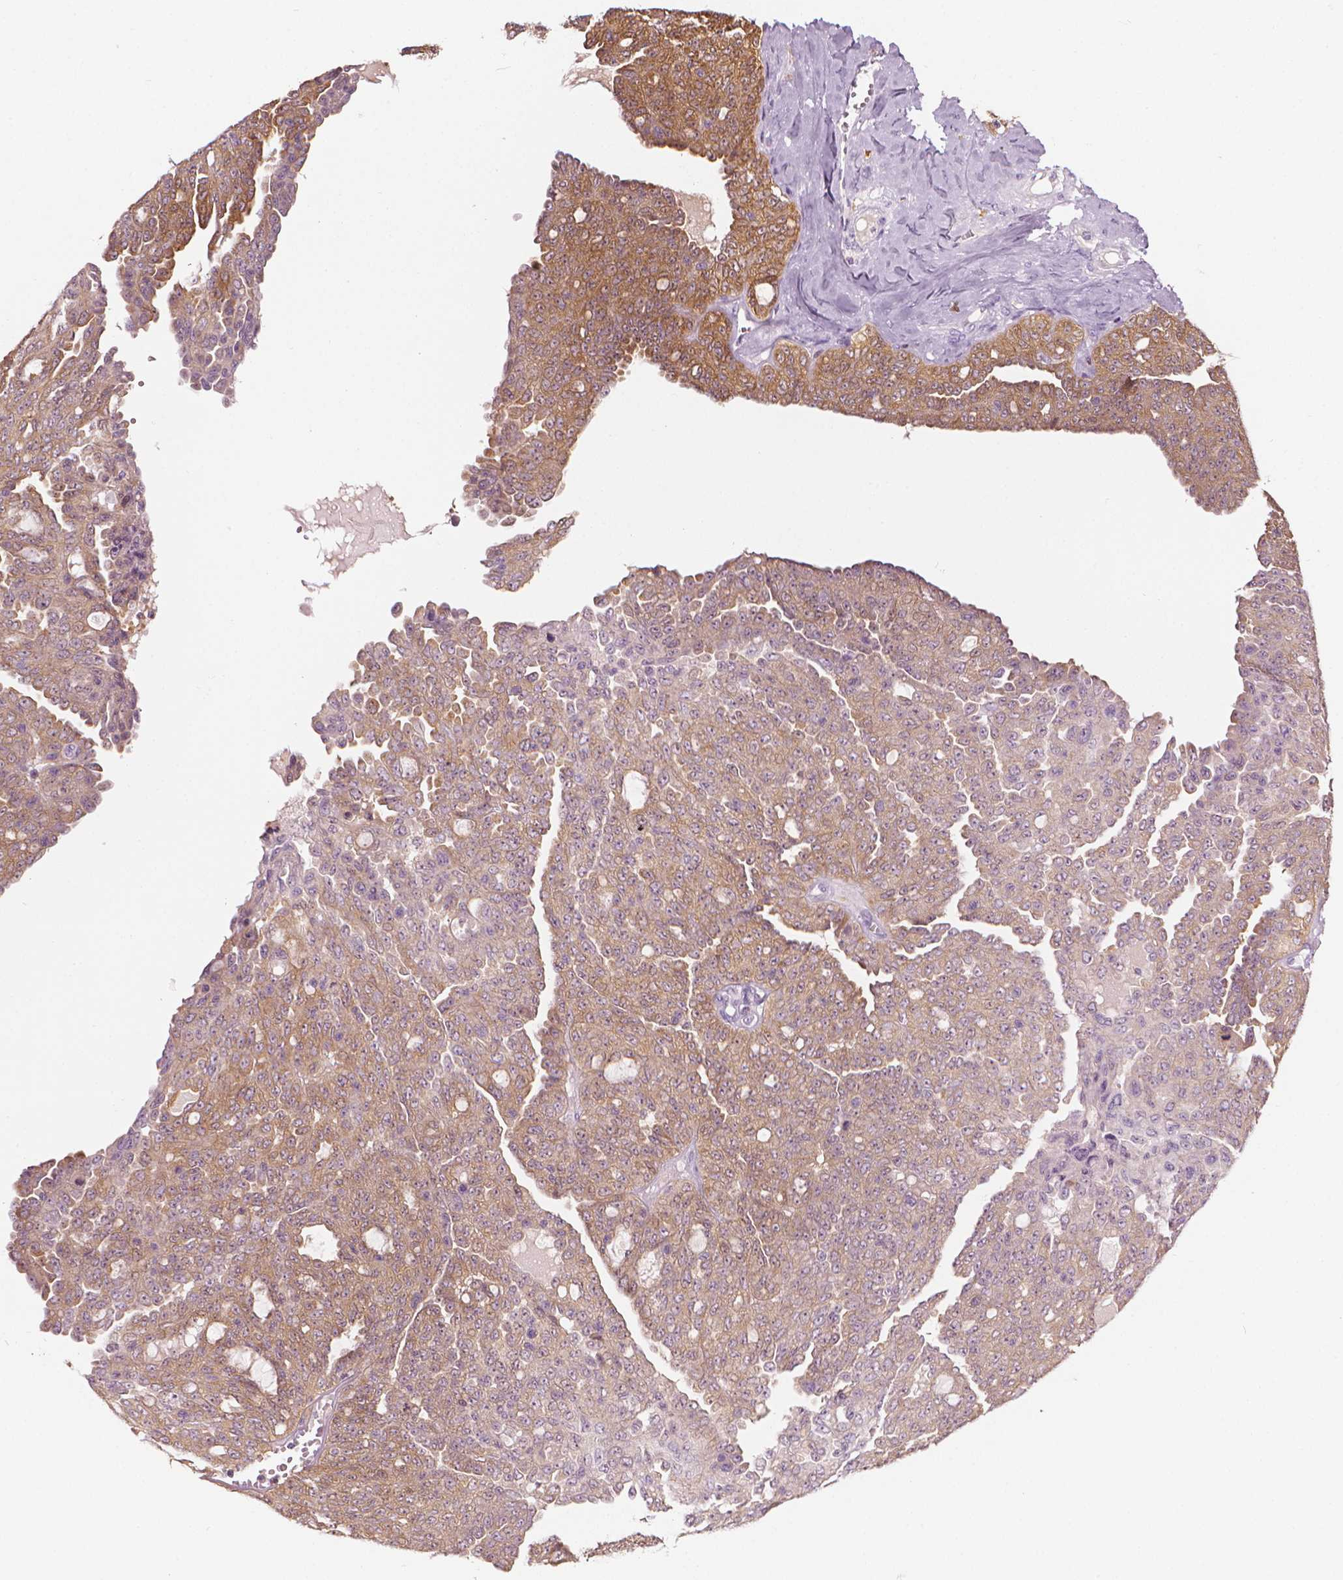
{"staining": {"intensity": "moderate", "quantity": ">75%", "location": "cytoplasmic/membranous"}, "tissue": "ovarian cancer", "cell_type": "Tumor cells", "image_type": "cancer", "snomed": [{"axis": "morphology", "description": "Cystadenocarcinoma, serous, NOS"}, {"axis": "topography", "description": "Ovary"}], "caption": "The micrograph shows staining of ovarian cancer, revealing moderate cytoplasmic/membranous protein expression (brown color) within tumor cells.", "gene": "SHMT1", "patient": {"sex": "female", "age": 71}}